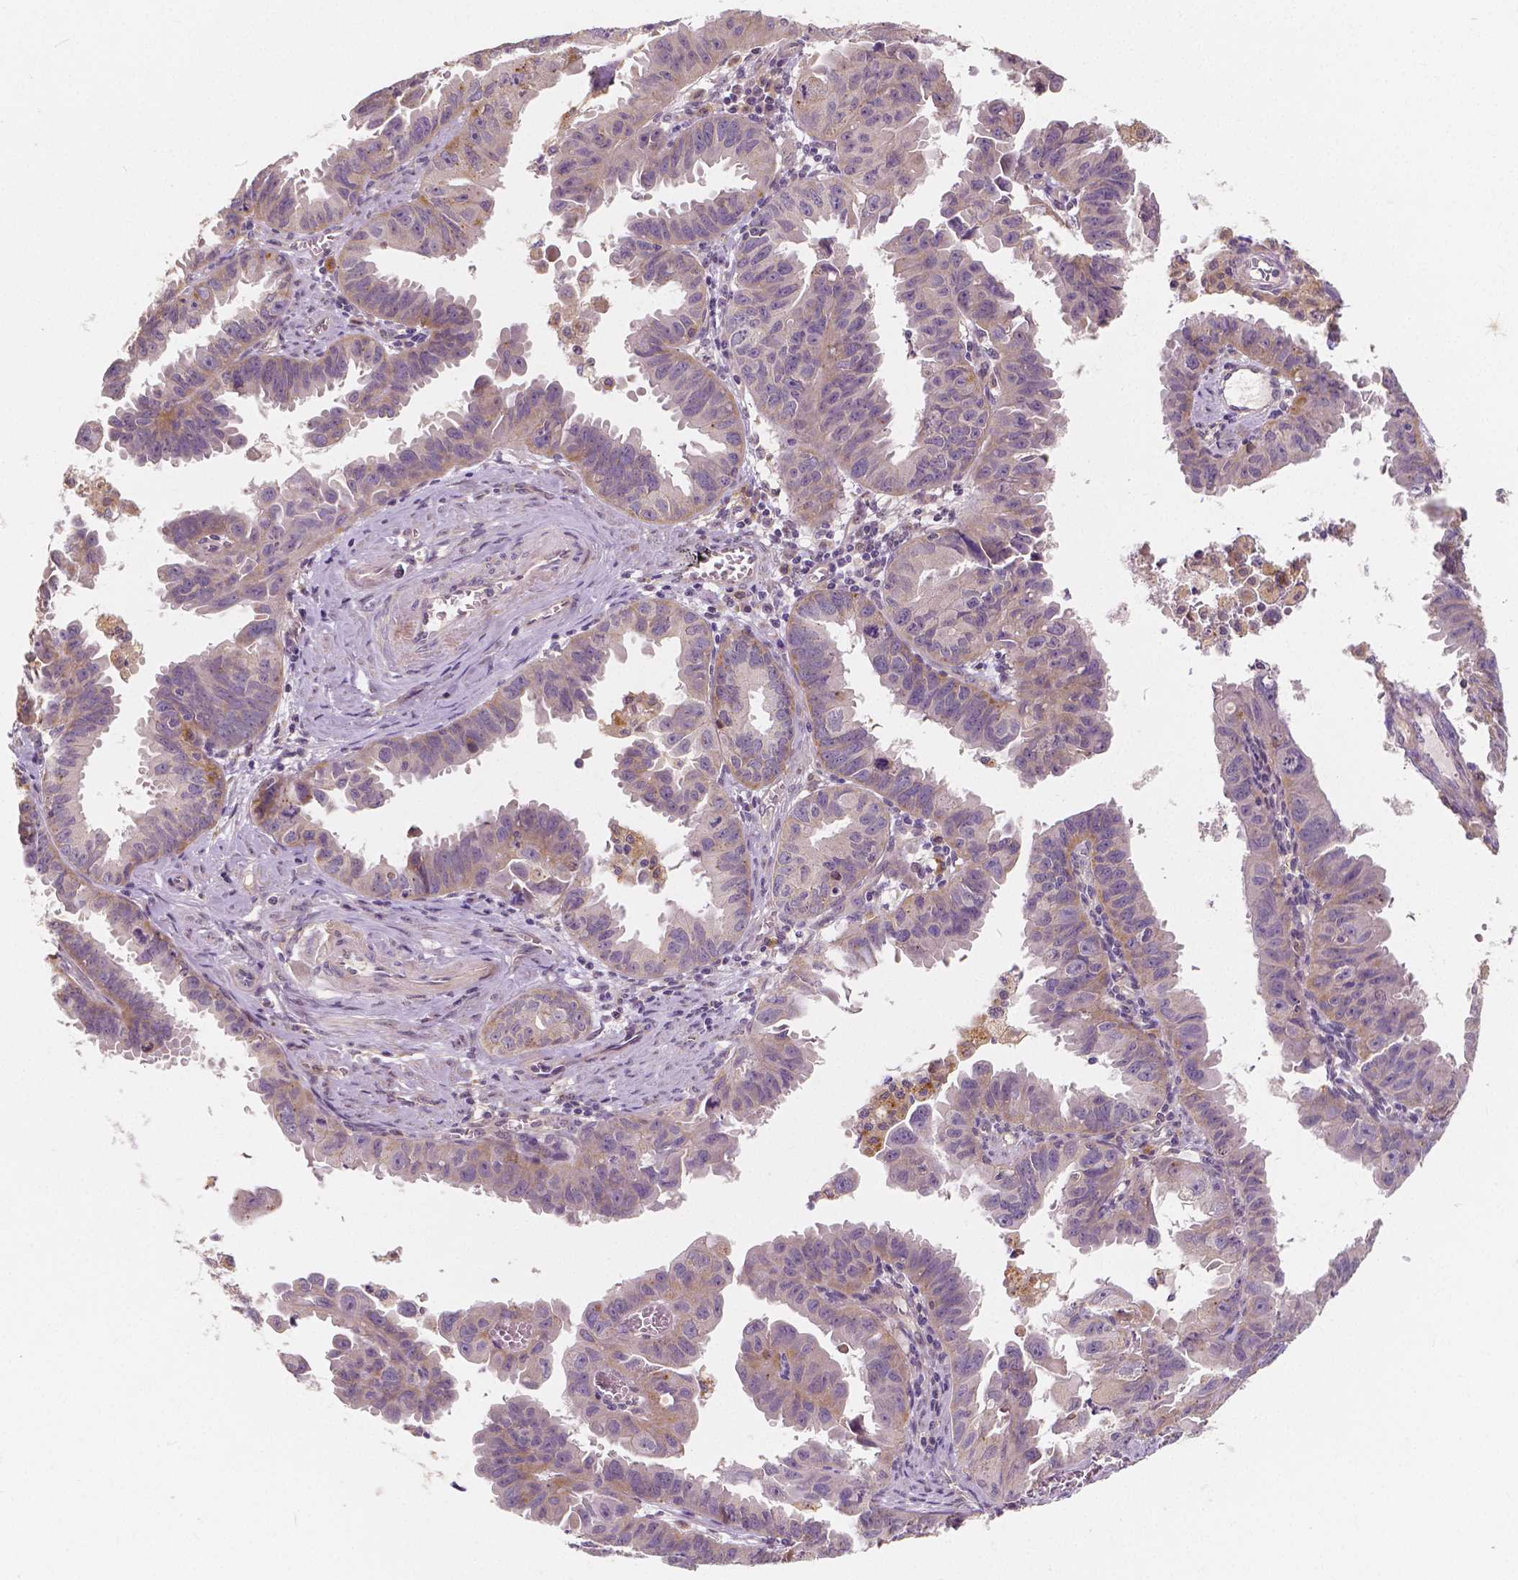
{"staining": {"intensity": "weak", "quantity": "25%-75%", "location": "cytoplasmic/membranous"}, "tissue": "ovarian cancer", "cell_type": "Tumor cells", "image_type": "cancer", "snomed": [{"axis": "morphology", "description": "Carcinoma, endometroid"}, {"axis": "topography", "description": "Ovary"}], "caption": "Ovarian cancer (endometroid carcinoma) stained with a brown dye displays weak cytoplasmic/membranous positive expression in about 25%-75% of tumor cells.", "gene": "SNX12", "patient": {"sex": "female", "age": 85}}